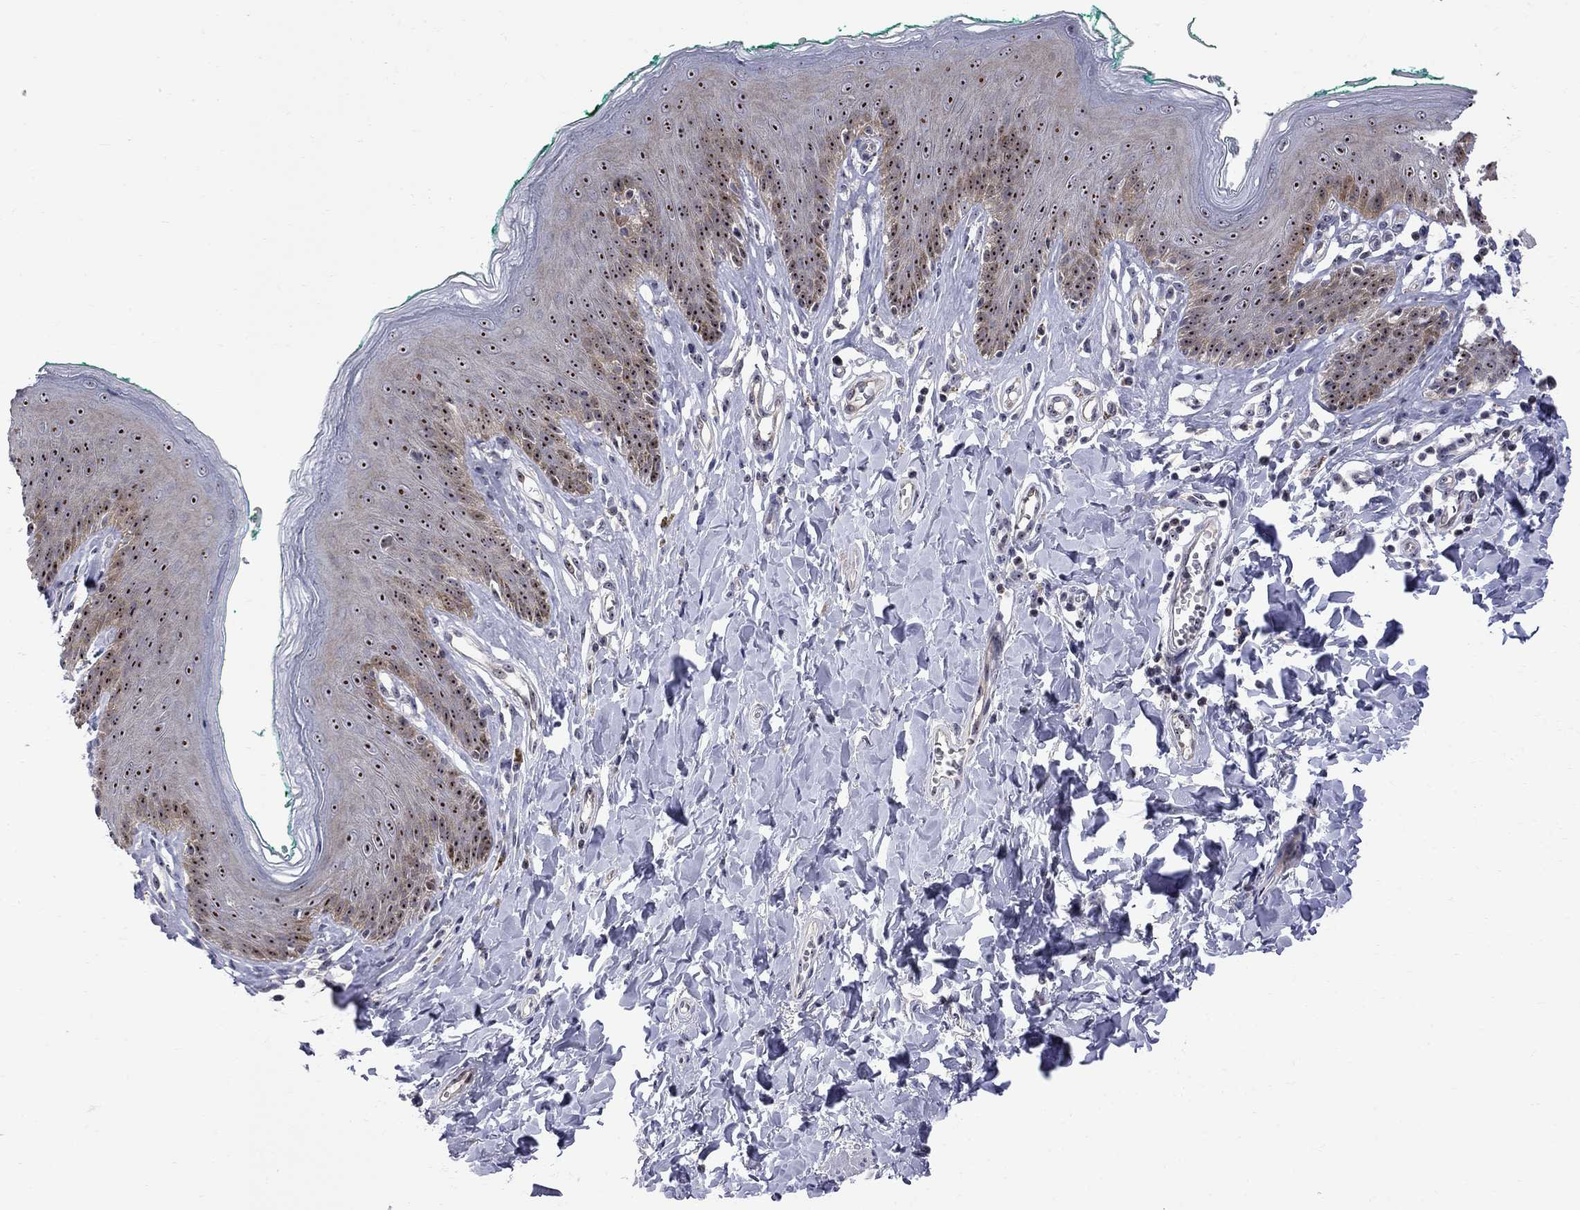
{"staining": {"intensity": "strong", "quantity": ">75%", "location": "nuclear"}, "tissue": "skin", "cell_type": "Epidermal cells", "image_type": "normal", "snomed": [{"axis": "morphology", "description": "Normal tissue, NOS"}, {"axis": "topography", "description": "Vulva"}], "caption": "Immunohistochemical staining of unremarkable skin displays high levels of strong nuclear positivity in approximately >75% of epidermal cells.", "gene": "DHX33", "patient": {"sex": "female", "age": 66}}